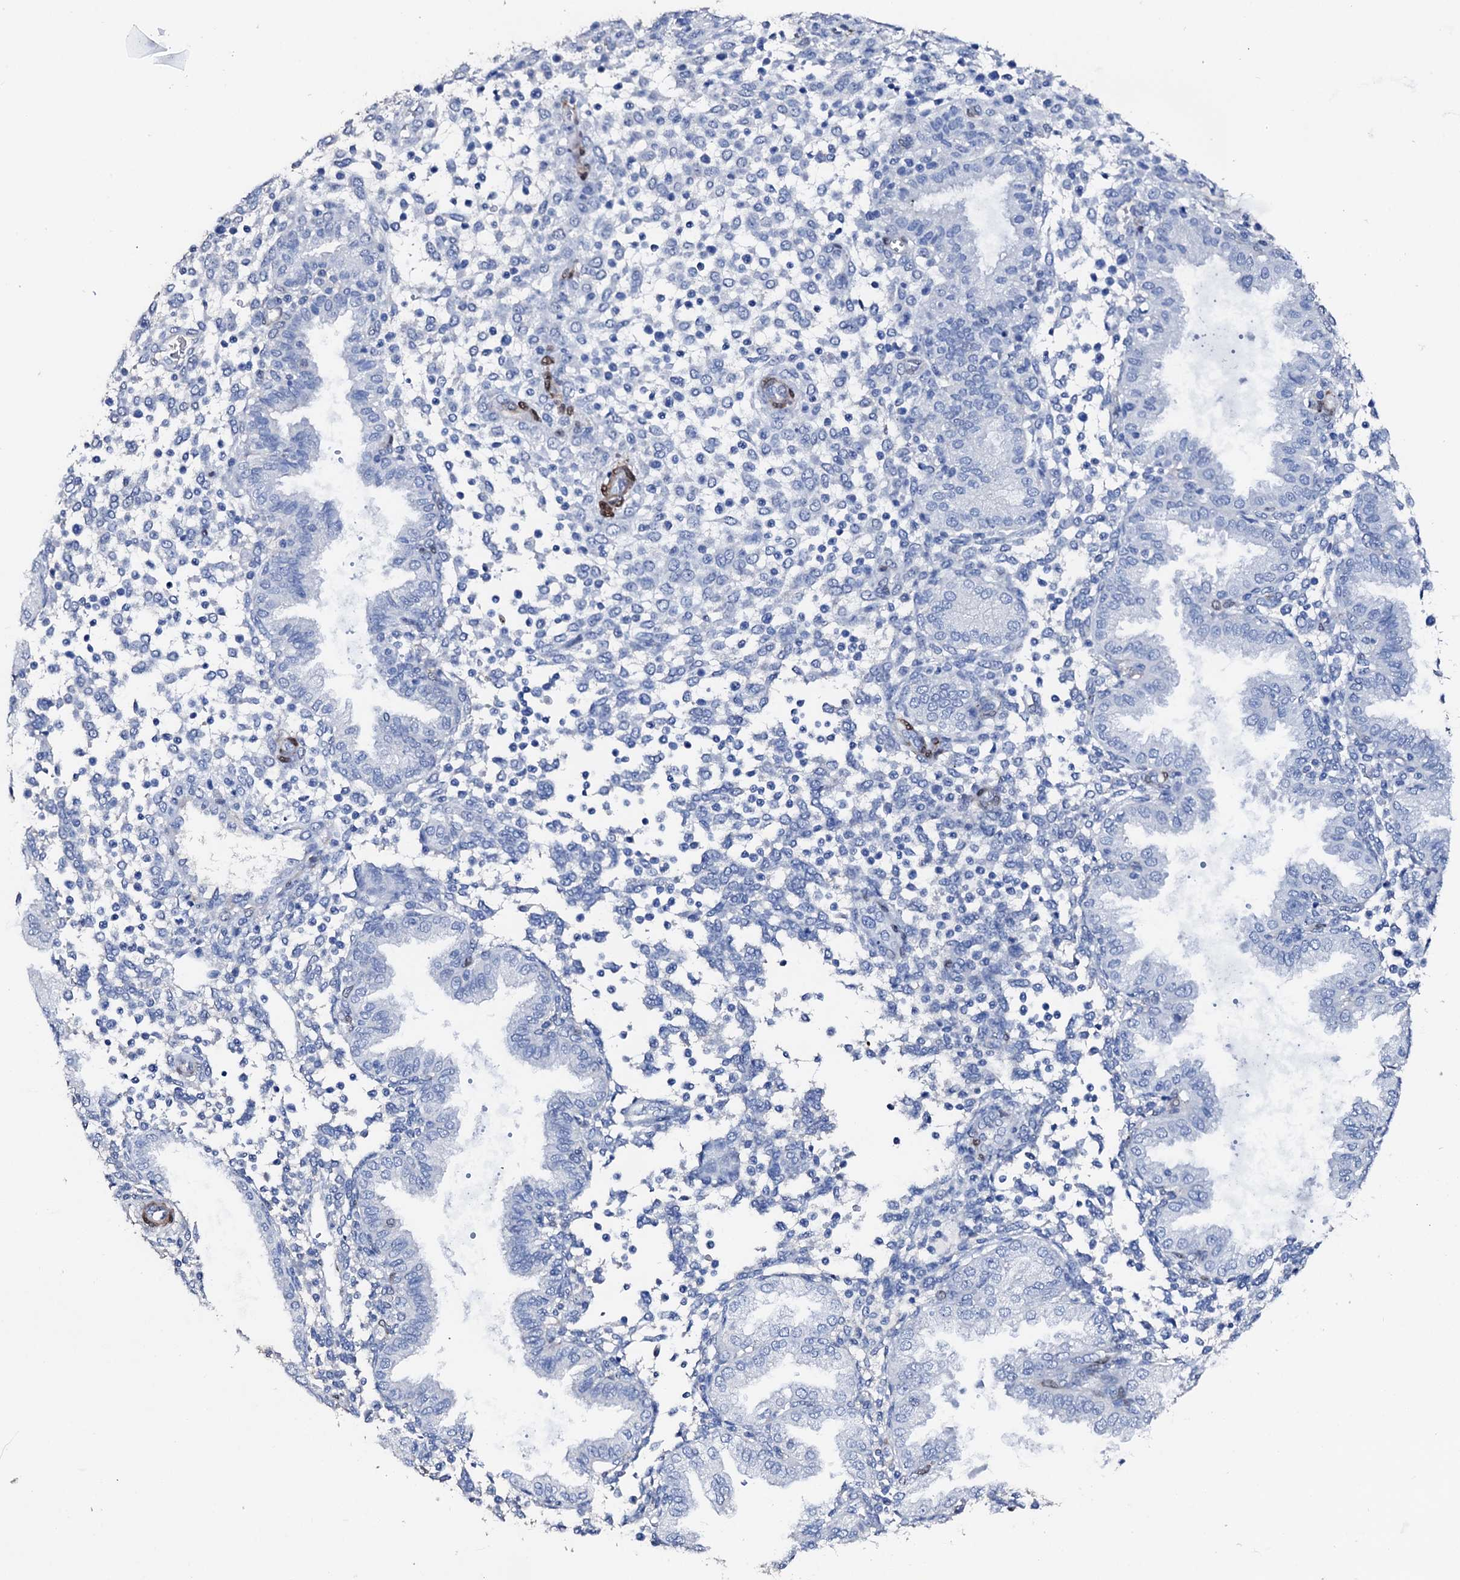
{"staining": {"intensity": "negative", "quantity": "none", "location": "none"}, "tissue": "endometrium", "cell_type": "Cells in endometrial stroma", "image_type": "normal", "snomed": [{"axis": "morphology", "description": "Normal tissue, NOS"}, {"axis": "topography", "description": "Endometrium"}], "caption": "Immunohistochemical staining of normal human endometrium demonstrates no significant positivity in cells in endometrial stroma. (DAB (3,3'-diaminobenzidine) immunohistochemistry with hematoxylin counter stain).", "gene": "NRIP2", "patient": {"sex": "female", "age": 53}}